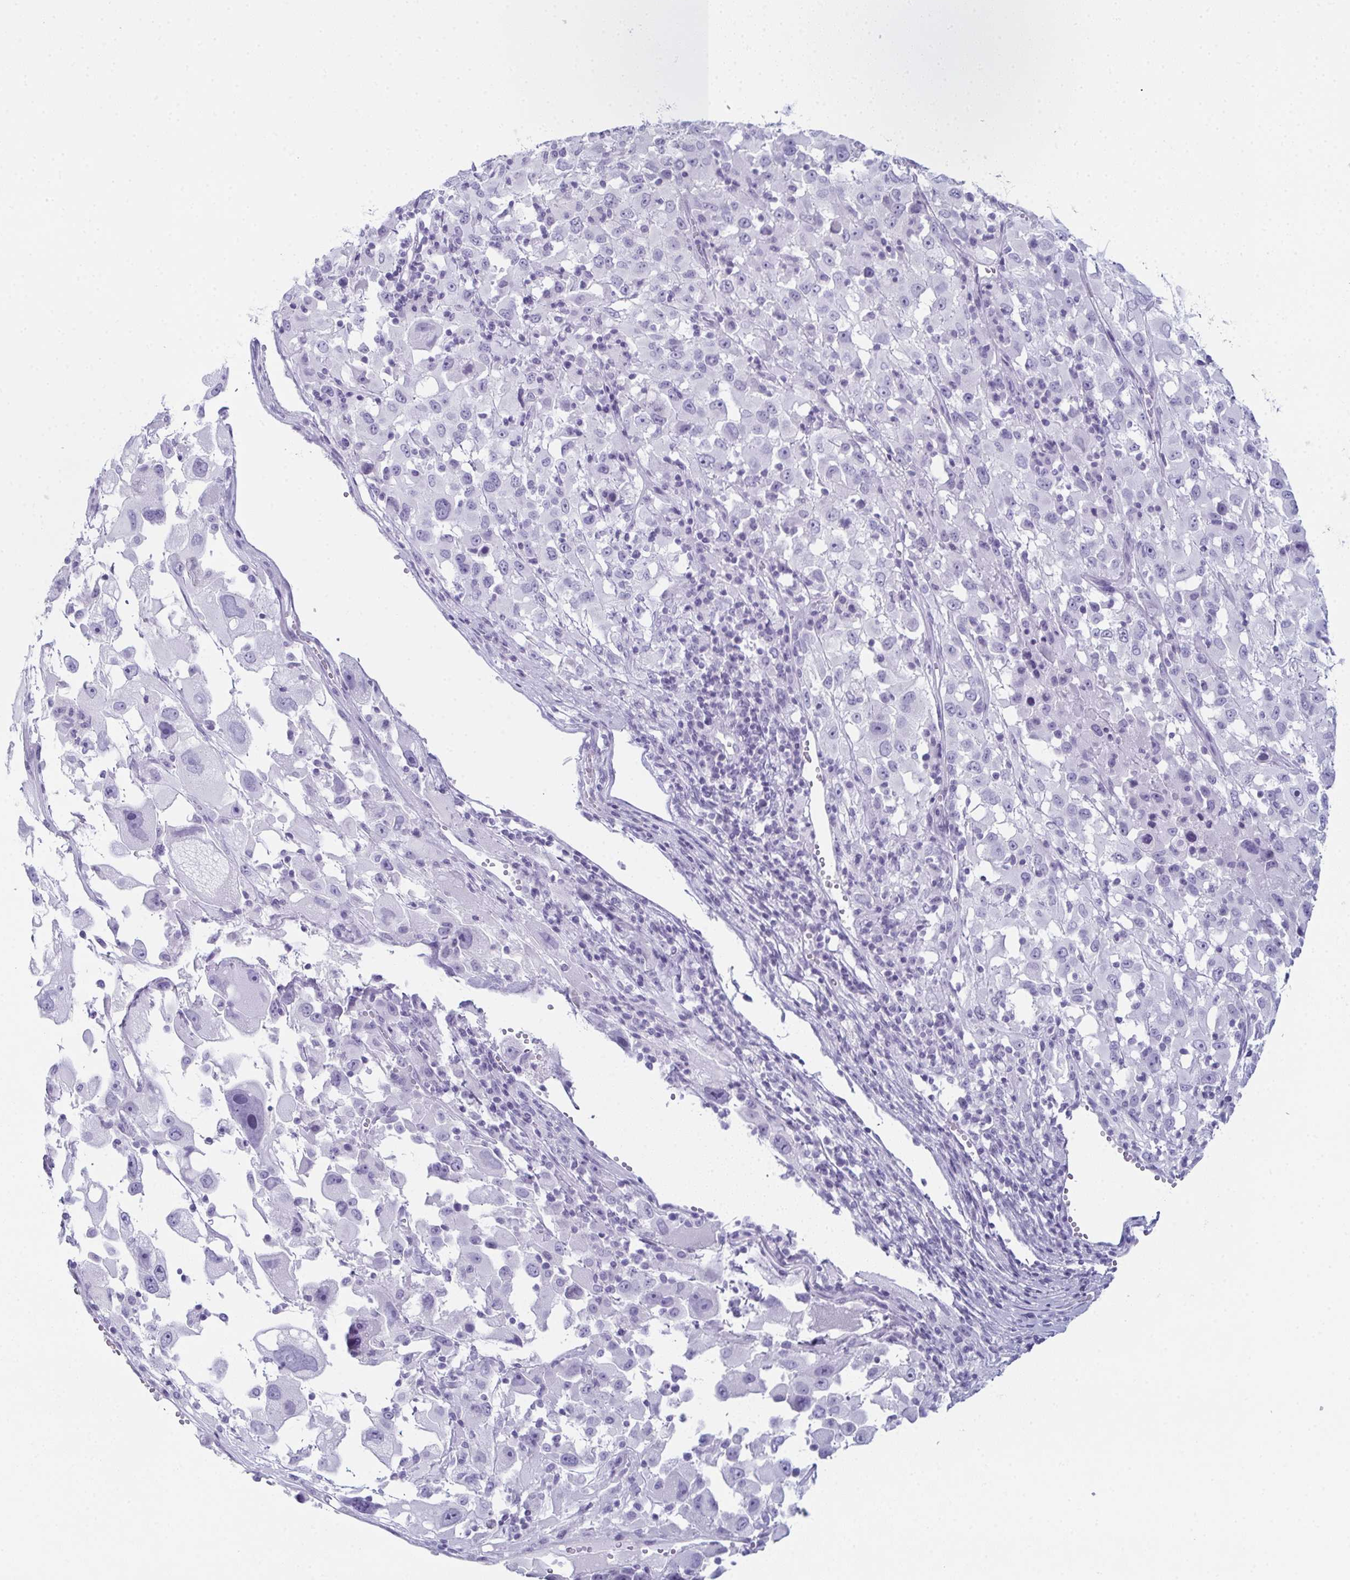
{"staining": {"intensity": "negative", "quantity": "none", "location": "none"}, "tissue": "melanoma", "cell_type": "Tumor cells", "image_type": "cancer", "snomed": [{"axis": "morphology", "description": "Malignant melanoma, Metastatic site"}, {"axis": "topography", "description": "Soft tissue"}], "caption": "Immunohistochemistry of melanoma reveals no staining in tumor cells.", "gene": "ENKUR", "patient": {"sex": "male", "age": 50}}